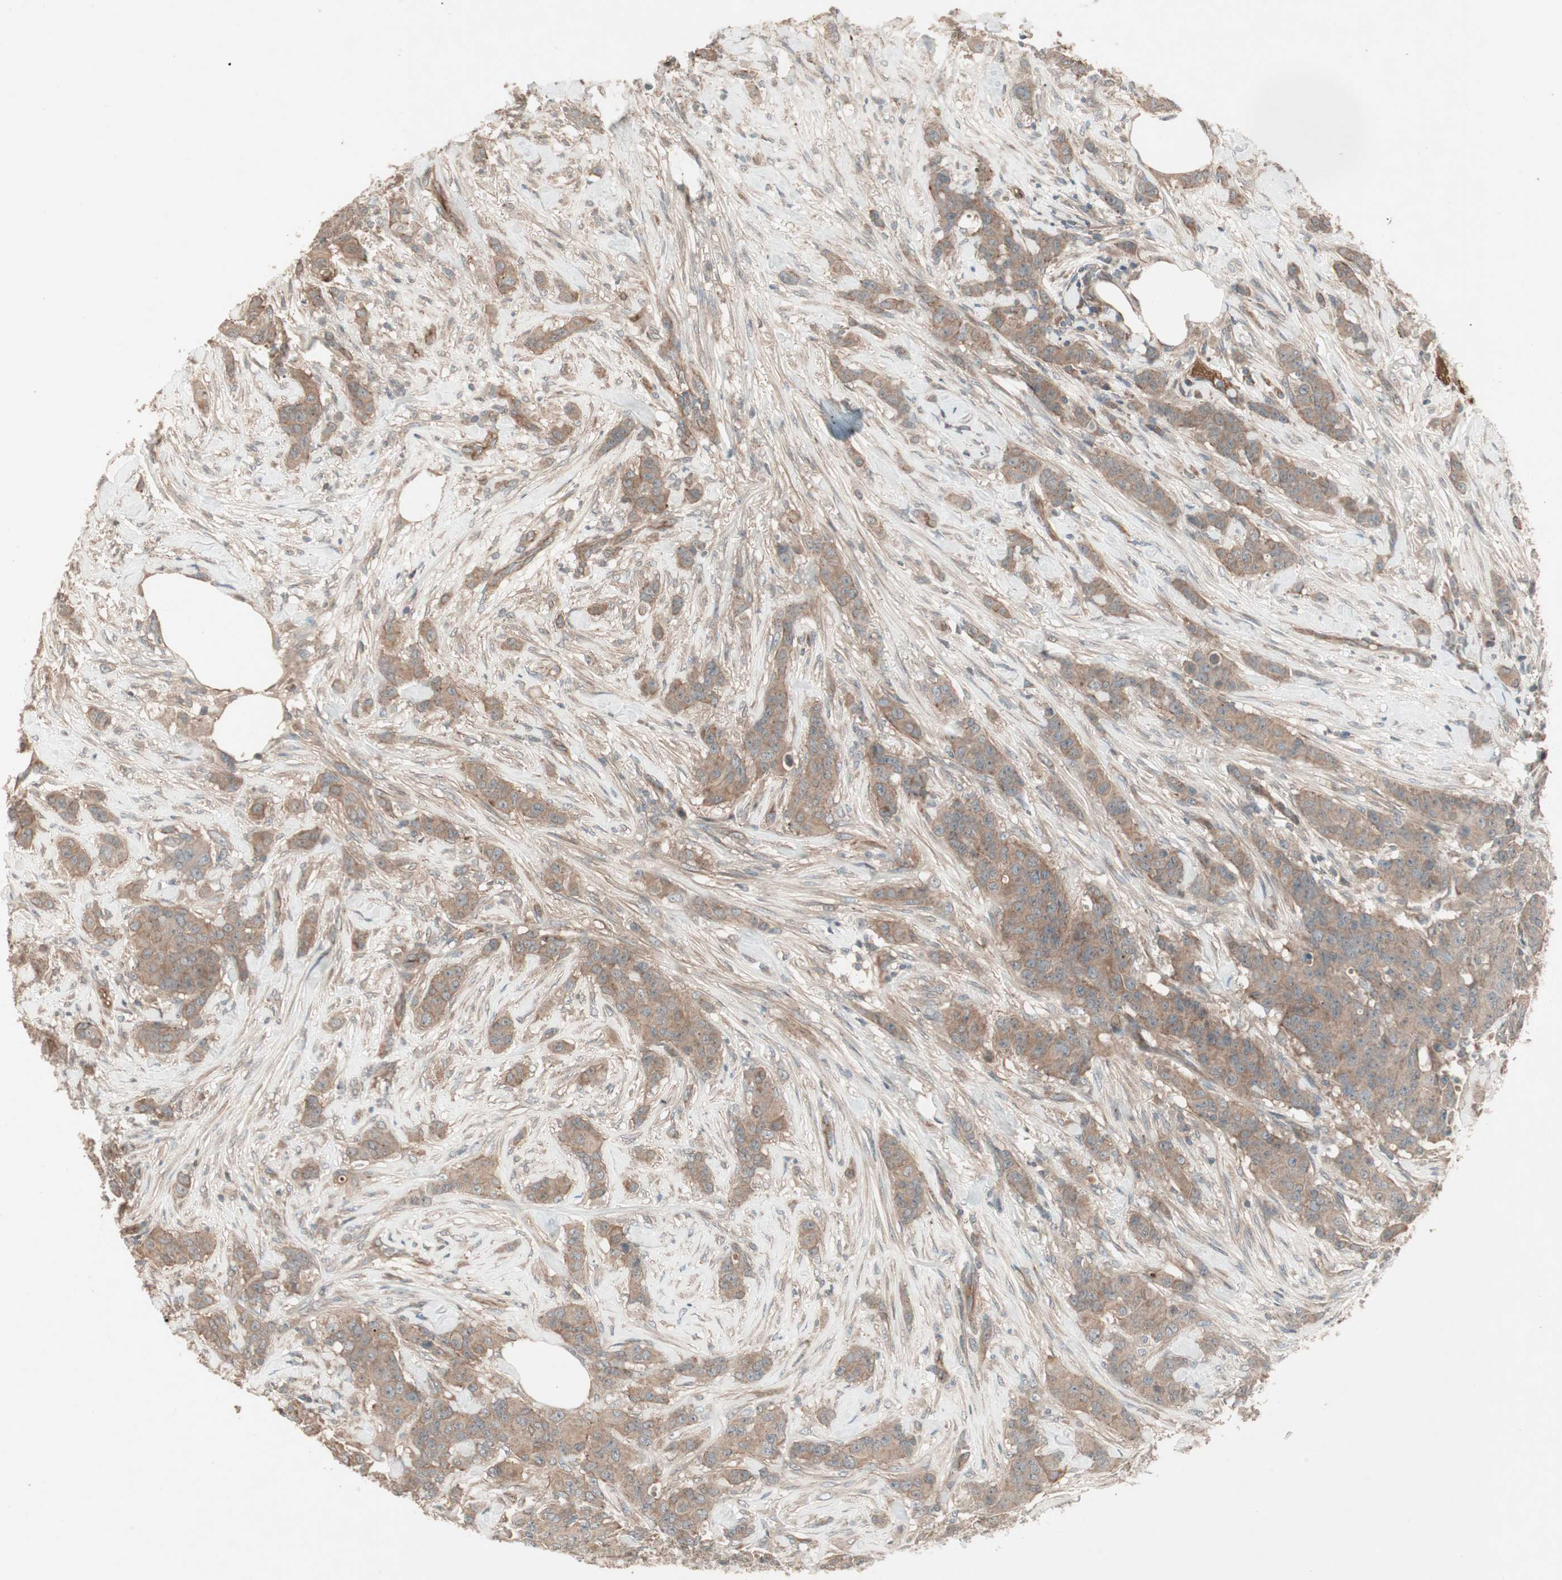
{"staining": {"intensity": "strong", "quantity": ">75%", "location": "cytoplasmic/membranous"}, "tissue": "breast cancer", "cell_type": "Tumor cells", "image_type": "cancer", "snomed": [{"axis": "morphology", "description": "Duct carcinoma"}, {"axis": "topography", "description": "Breast"}], "caption": "DAB immunohistochemical staining of breast infiltrating ductal carcinoma displays strong cytoplasmic/membranous protein positivity in approximately >75% of tumor cells.", "gene": "TFPI", "patient": {"sex": "female", "age": 40}}